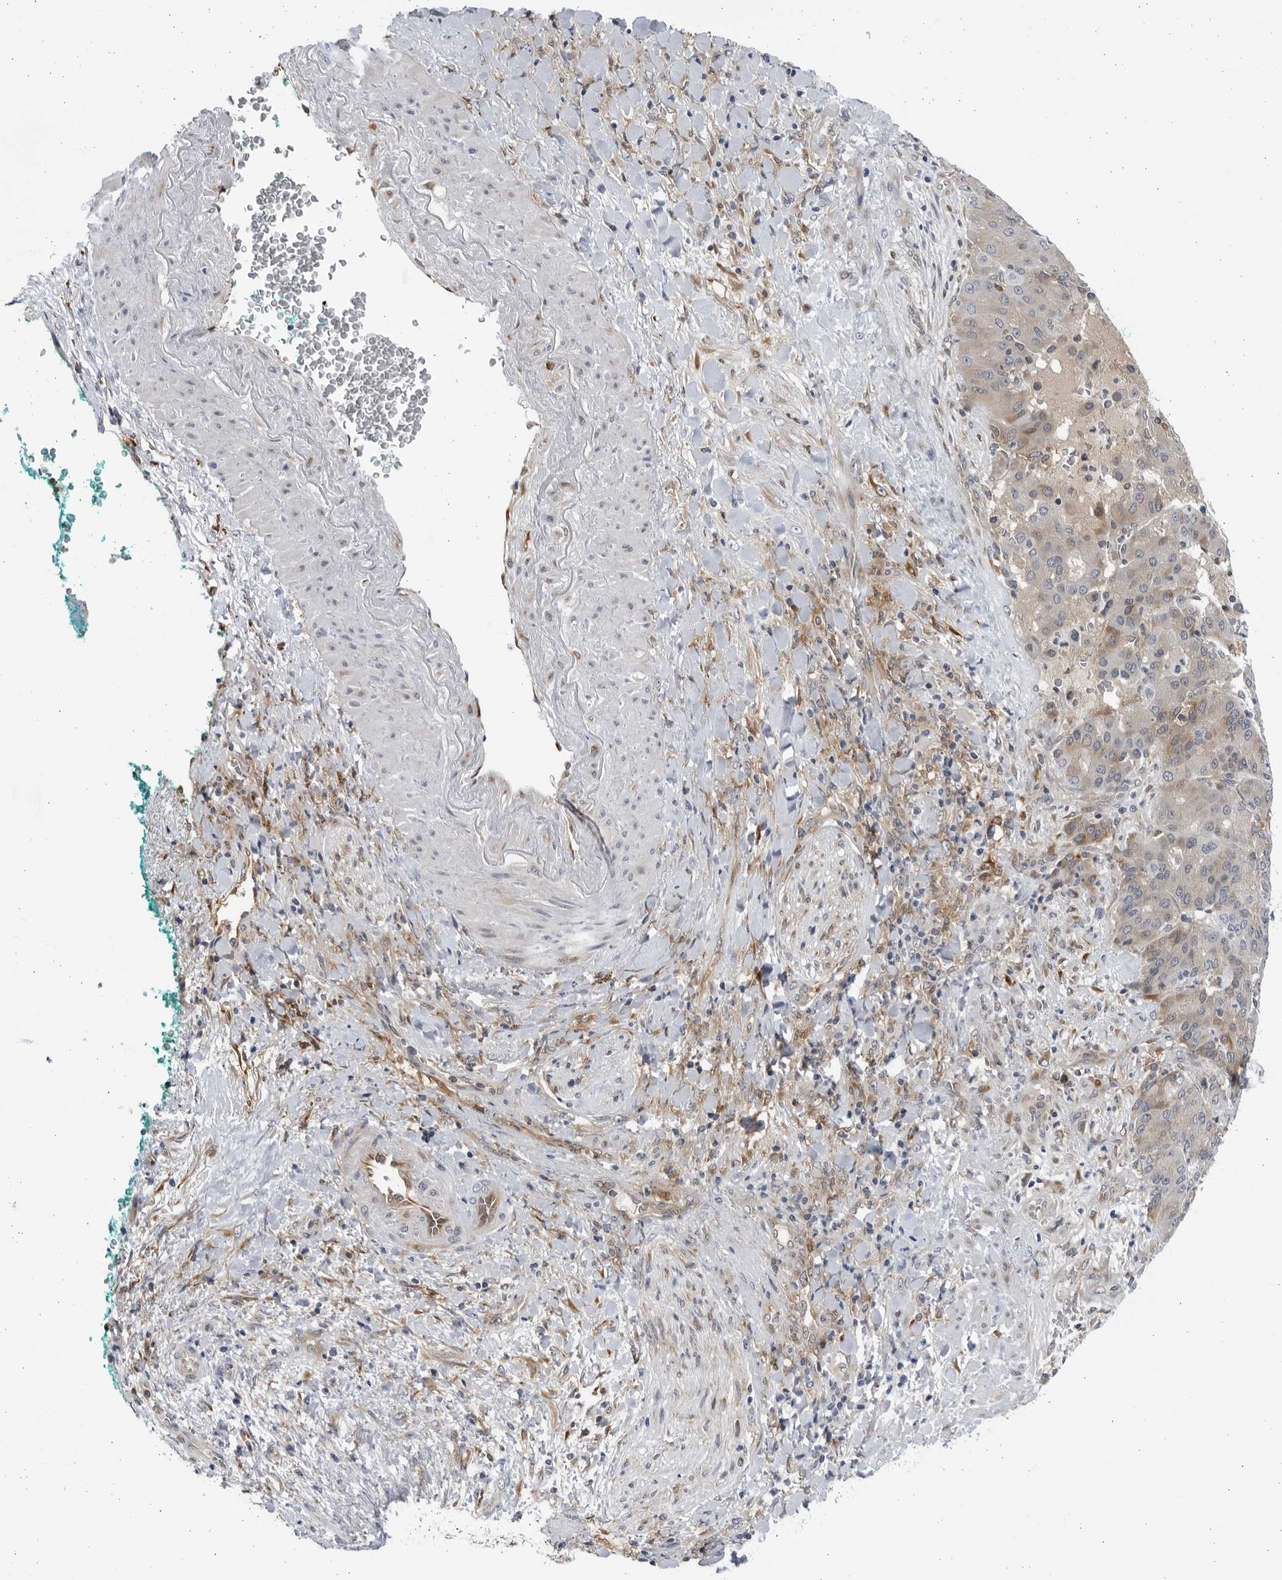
{"staining": {"intensity": "negative", "quantity": "none", "location": "none"}, "tissue": "liver cancer", "cell_type": "Tumor cells", "image_type": "cancer", "snomed": [{"axis": "morphology", "description": "Carcinoma, Hepatocellular, NOS"}, {"axis": "topography", "description": "Liver"}], "caption": "Histopathology image shows no significant protein positivity in tumor cells of liver hepatocellular carcinoma.", "gene": "BMP2K", "patient": {"sex": "male", "age": 65}}